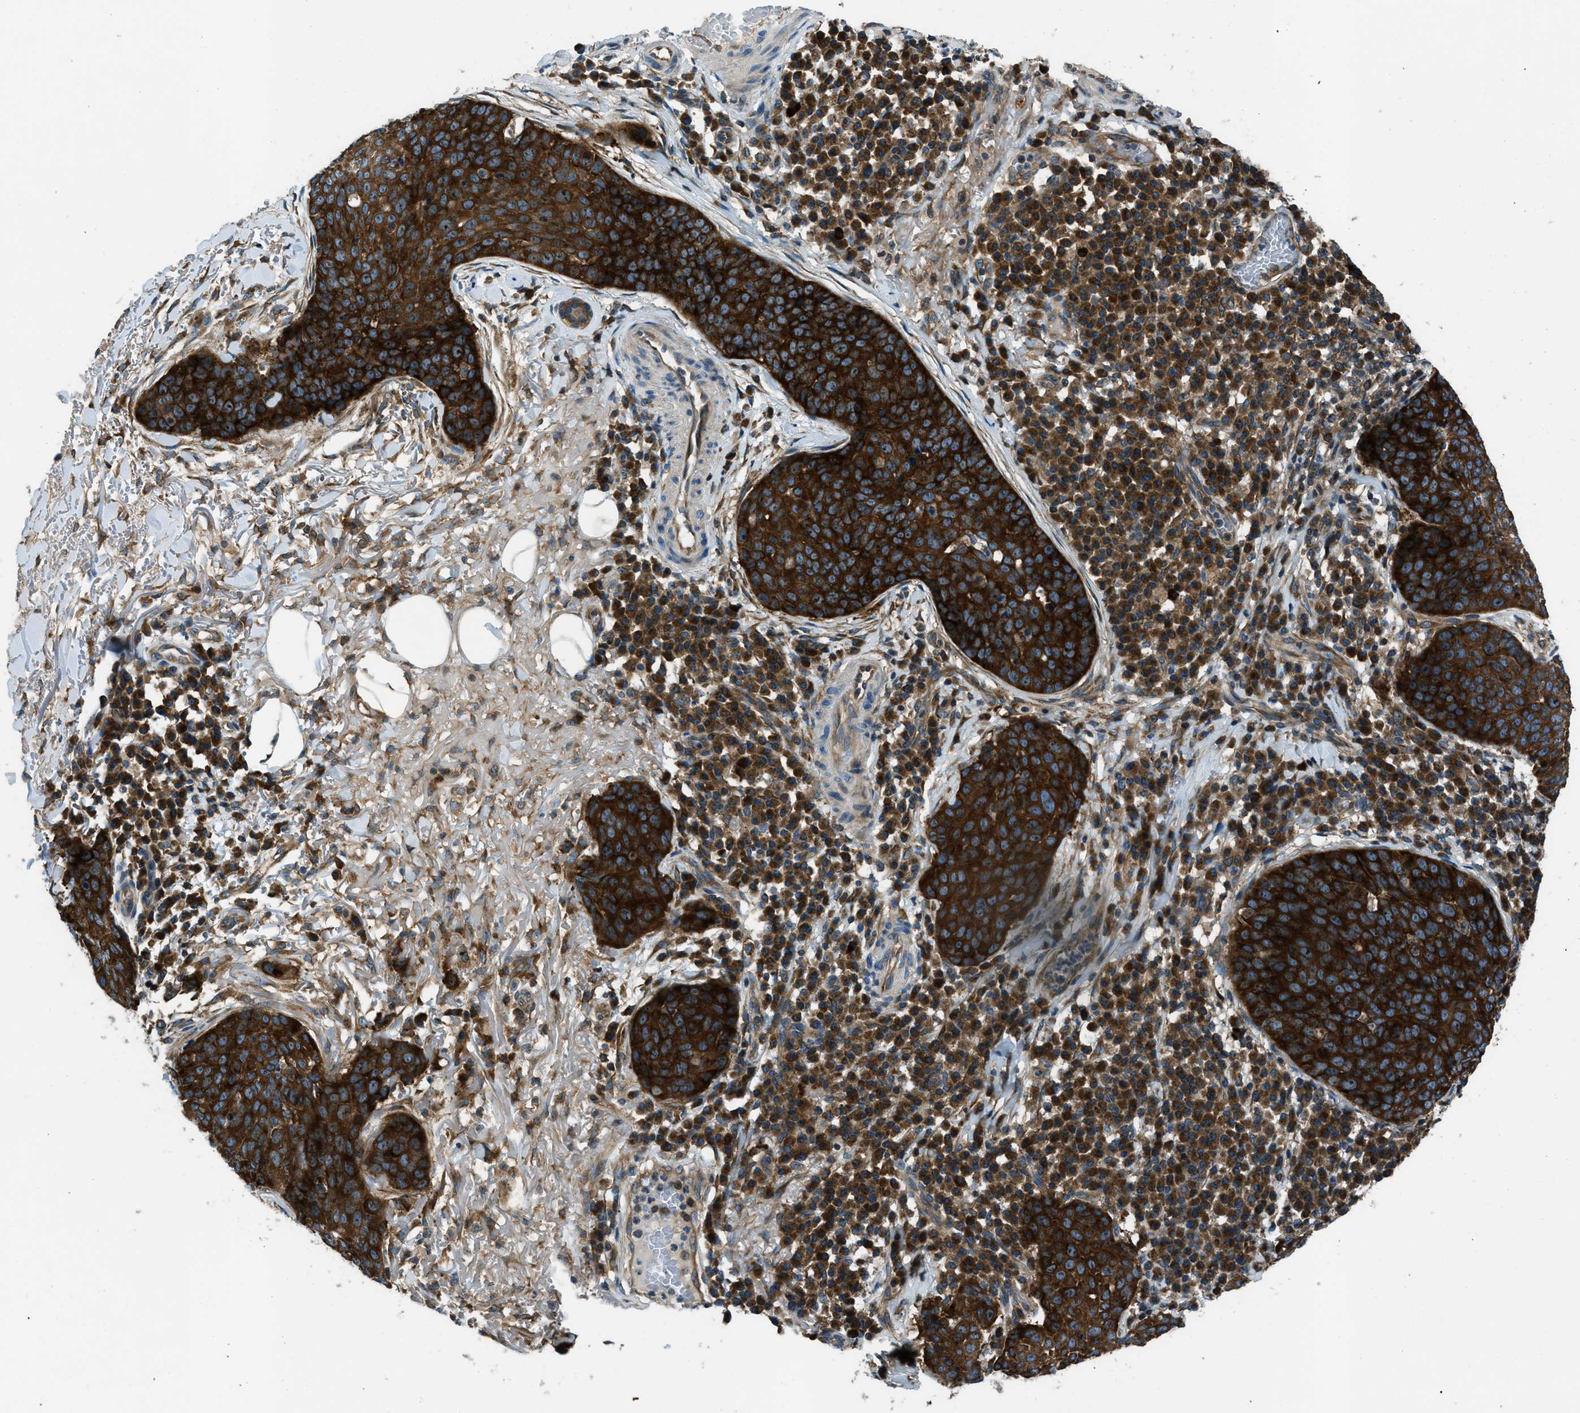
{"staining": {"intensity": "strong", "quantity": ">75%", "location": "cytoplasmic/membranous"}, "tissue": "skin cancer", "cell_type": "Tumor cells", "image_type": "cancer", "snomed": [{"axis": "morphology", "description": "Squamous cell carcinoma in situ, NOS"}, {"axis": "morphology", "description": "Squamous cell carcinoma, NOS"}, {"axis": "topography", "description": "Skin"}], "caption": "A micrograph showing strong cytoplasmic/membranous staining in approximately >75% of tumor cells in skin cancer, as visualized by brown immunohistochemical staining.", "gene": "ARFGAP2", "patient": {"sex": "male", "age": 93}}